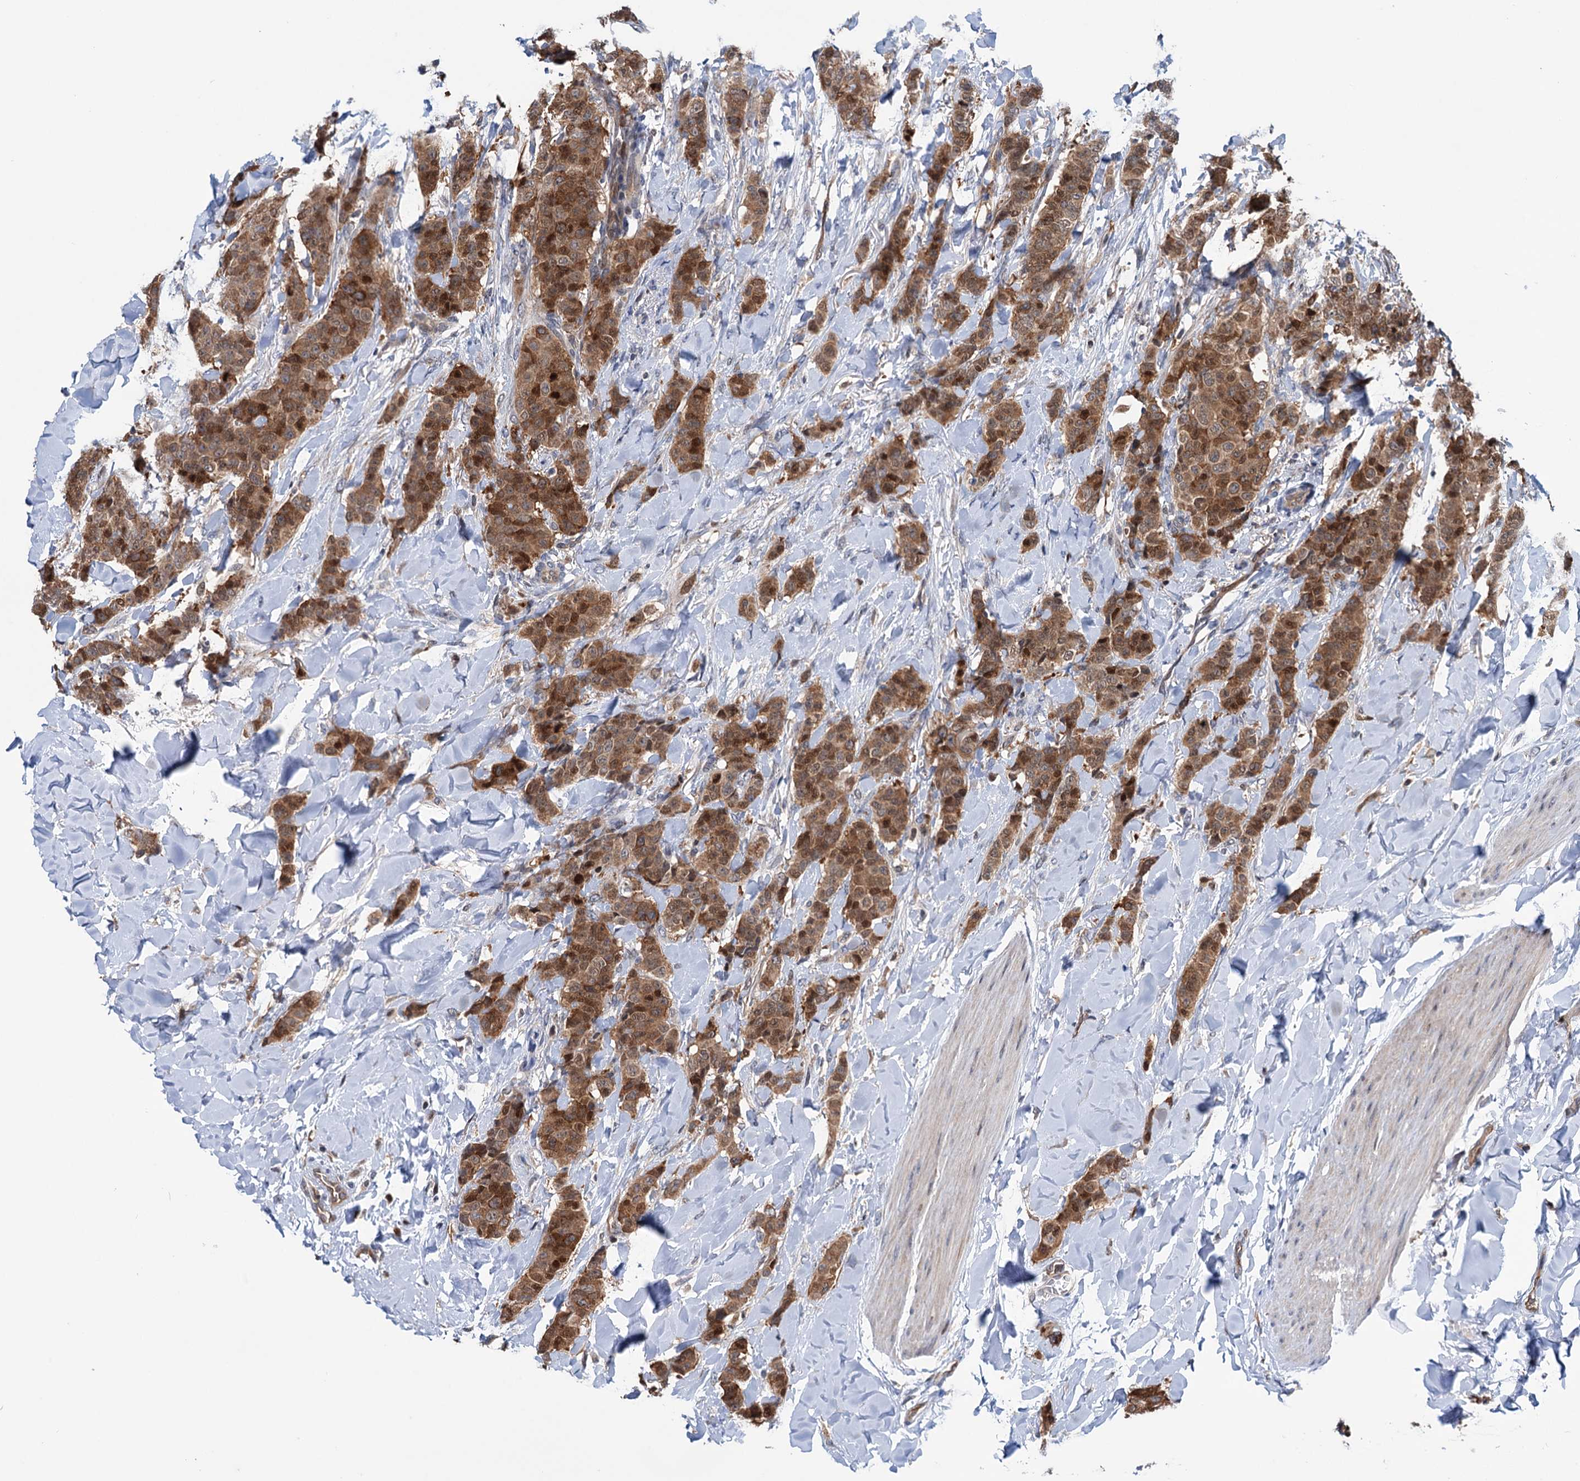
{"staining": {"intensity": "moderate", "quantity": ">75%", "location": "cytoplasmic/membranous,nuclear"}, "tissue": "breast cancer", "cell_type": "Tumor cells", "image_type": "cancer", "snomed": [{"axis": "morphology", "description": "Duct carcinoma"}, {"axis": "topography", "description": "Breast"}], "caption": "Breast cancer (intraductal carcinoma) stained with immunohistochemistry (IHC) demonstrates moderate cytoplasmic/membranous and nuclear staining in approximately >75% of tumor cells.", "gene": "NCAPD2", "patient": {"sex": "female", "age": 40}}